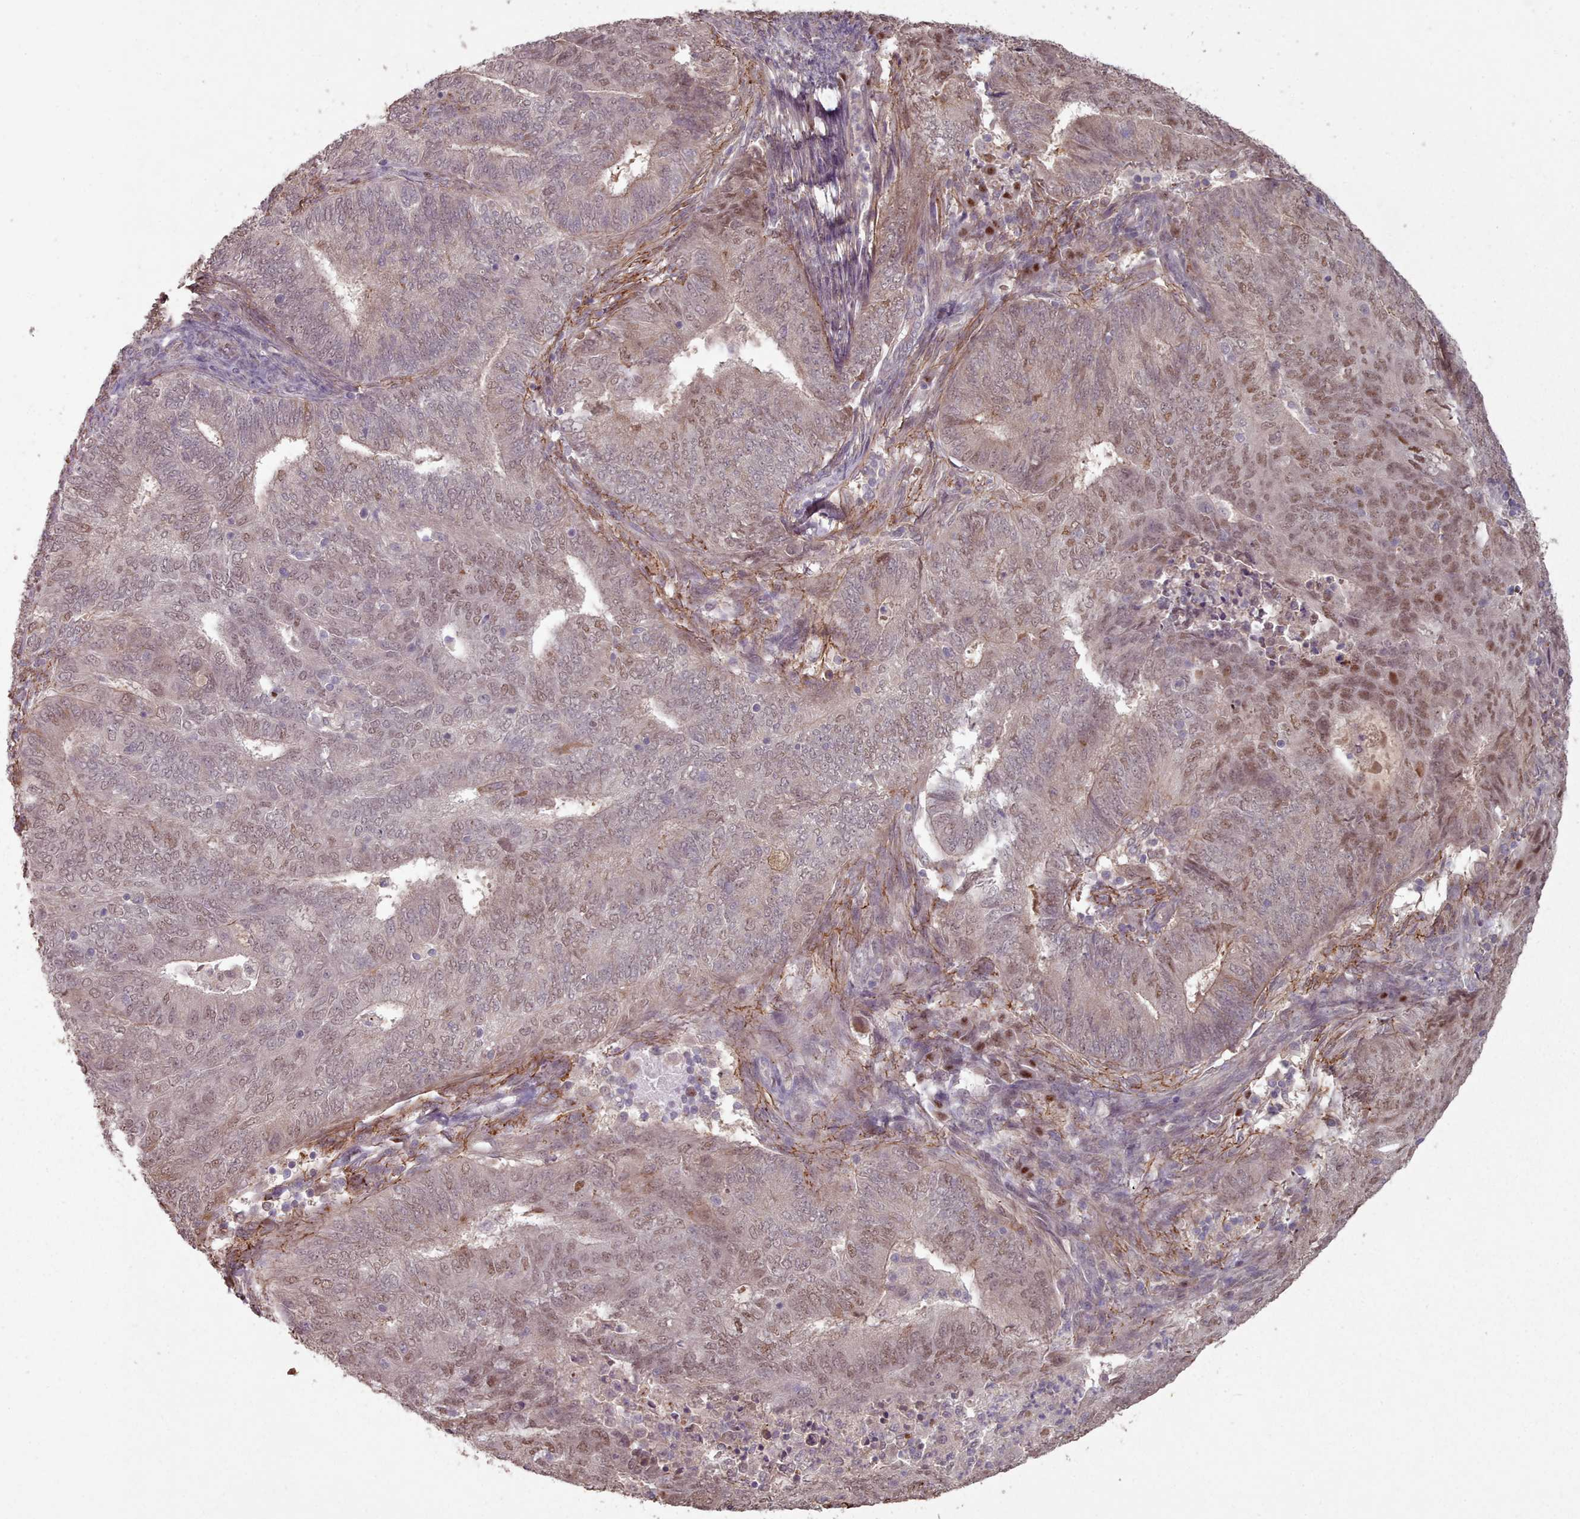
{"staining": {"intensity": "moderate", "quantity": "<25%", "location": "nuclear"}, "tissue": "endometrial cancer", "cell_type": "Tumor cells", "image_type": "cancer", "snomed": [{"axis": "morphology", "description": "Adenocarcinoma, NOS"}, {"axis": "topography", "description": "Endometrium"}], "caption": "An immunohistochemistry (IHC) histopathology image of neoplastic tissue is shown. Protein staining in brown highlights moderate nuclear positivity in endometrial cancer within tumor cells. (Stains: DAB in brown, nuclei in blue, Microscopy: brightfield microscopy at high magnification).", "gene": "ERCC6L", "patient": {"sex": "female", "age": 62}}